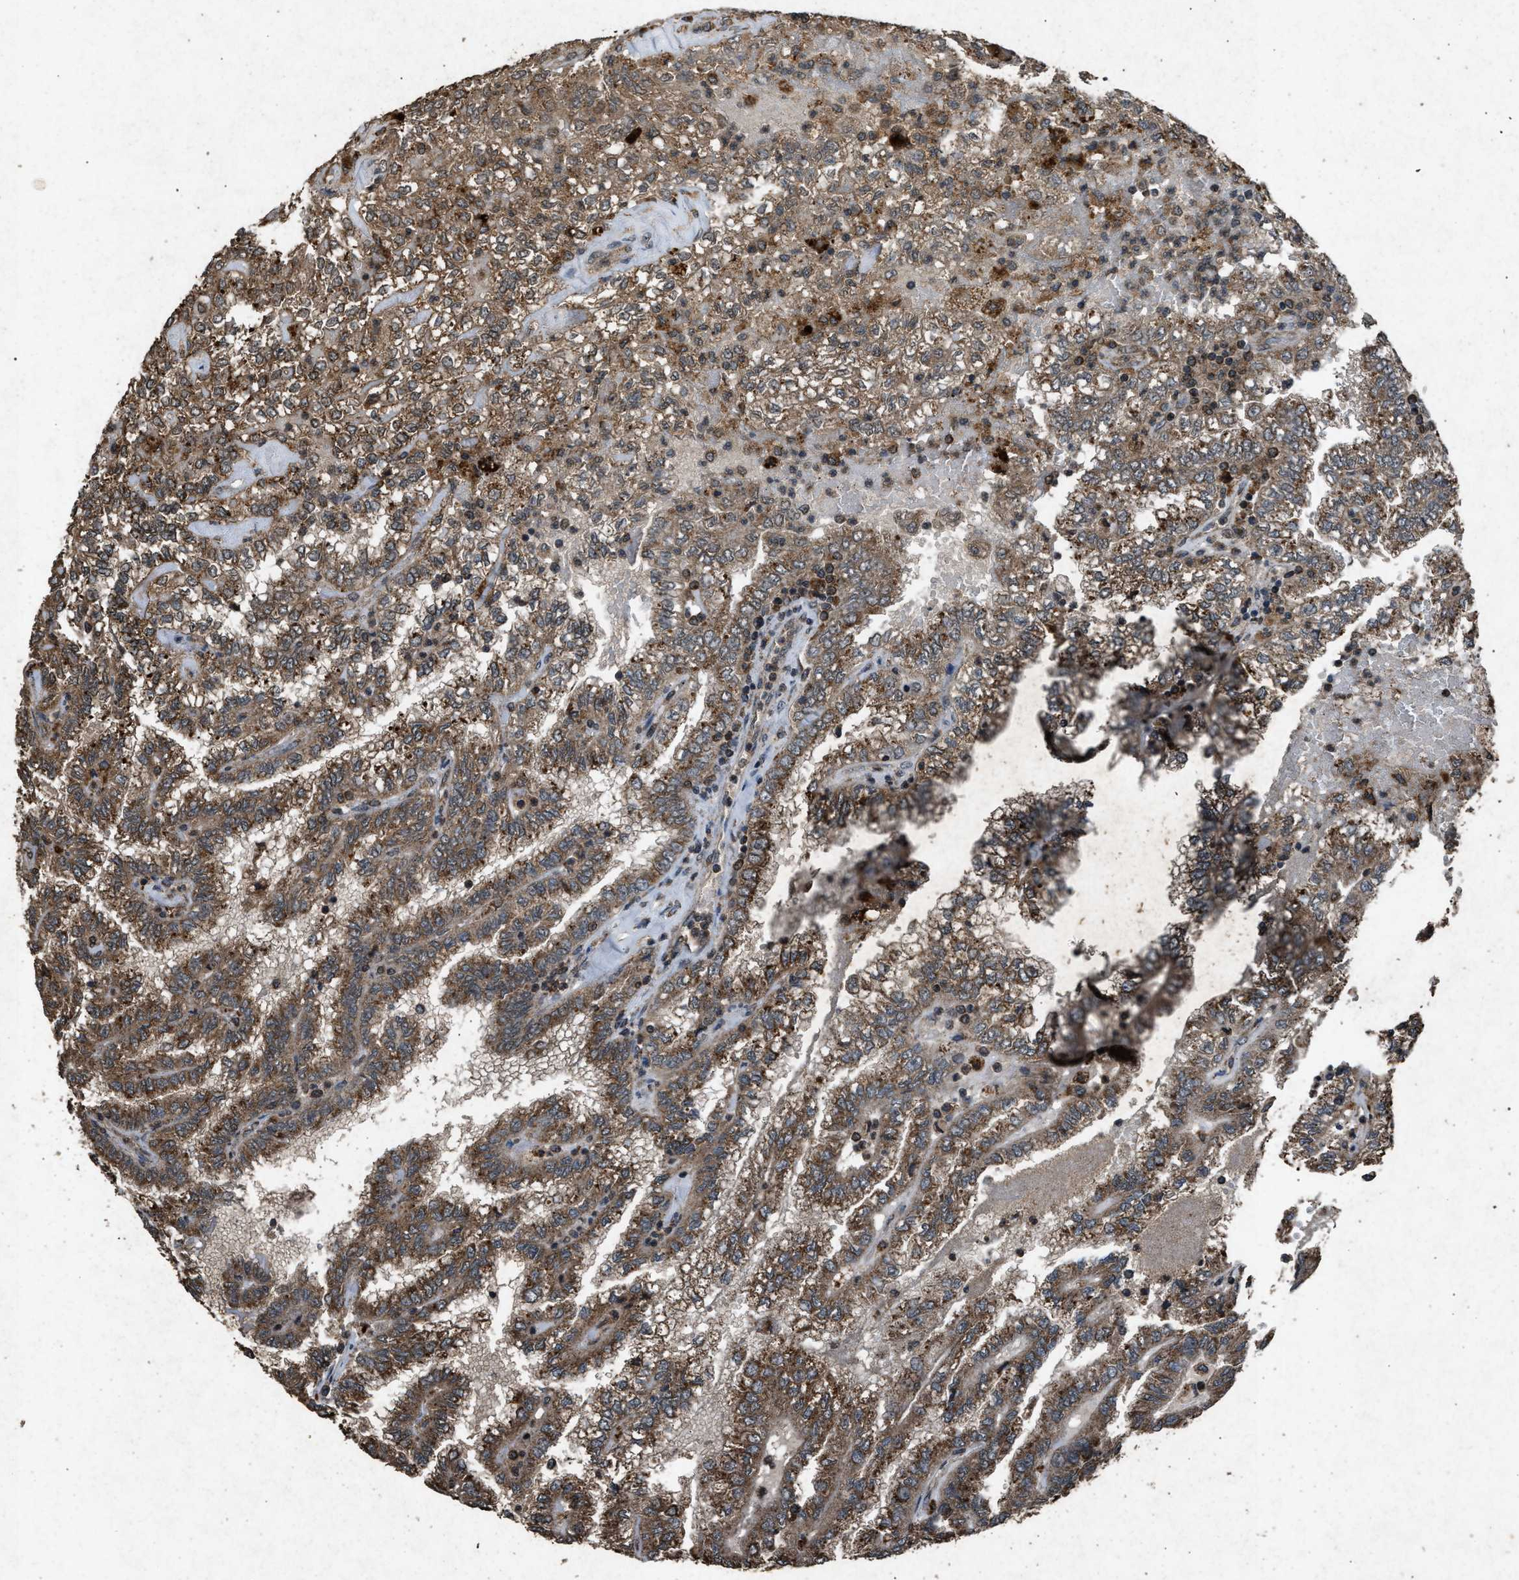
{"staining": {"intensity": "moderate", "quantity": ">75%", "location": "cytoplasmic/membranous"}, "tissue": "renal cancer", "cell_type": "Tumor cells", "image_type": "cancer", "snomed": [{"axis": "morphology", "description": "Inflammation, NOS"}, {"axis": "morphology", "description": "Adenocarcinoma, NOS"}, {"axis": "topography", "description": "Kidney"}], "caption": "Brown immunohistochemical staining in human renal cancer (adenocarcinoma) shows moderate cytoplasmic/membranous positivity in approximately >75% of tumor cells. (Stains: DAB (3,3'-diaminobenzidine) in brown, nuclei in blue, Microscopy: brightfield microscopy at high magnification).", "gene": "OAS1", "patient": {"sex": "male", "age": 68}}